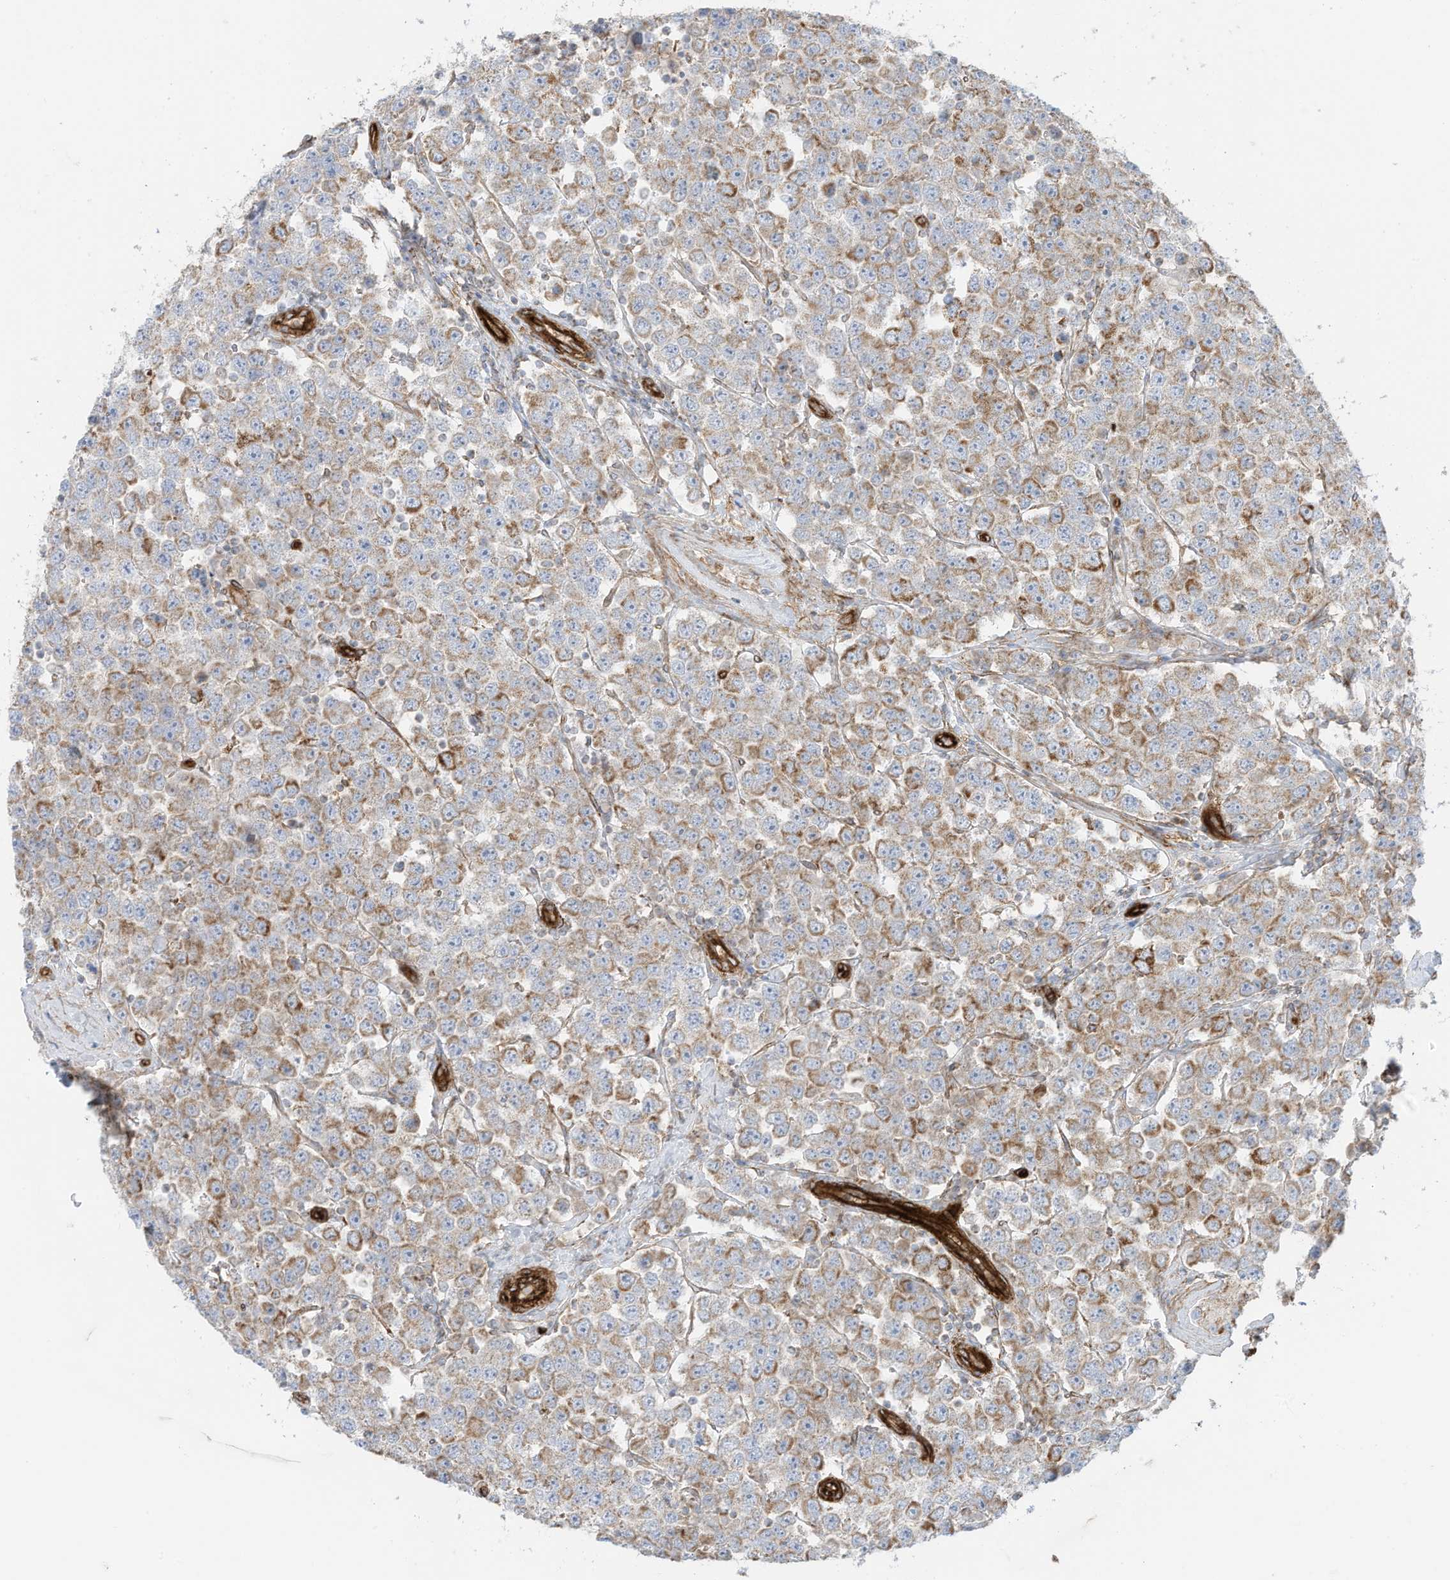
{"staining": {"intensity": "moderate", "quantity": ">75%", "location": "cytoplasmic/membranous"}, "tissue": "testis cancer", "cell_type": "Tumor cells", "image_type": "cancer", "snomed": [{"axis": "morphology", "description": "Seminoma, NOS"}, {"axis": "topography", "description": "Testis"}], "caption": "IHC image of neoplastic tissue: human testis cancer stained using immunohistochemistry reveals medium levels of moderate protein expression localized specifically in the cytoplasmic/membranous of tumor cells, appearing as a cytoplasmic/membranous brown color.", "gene": "ABCB7", "patient": {"sex": "male", "age": 28}}